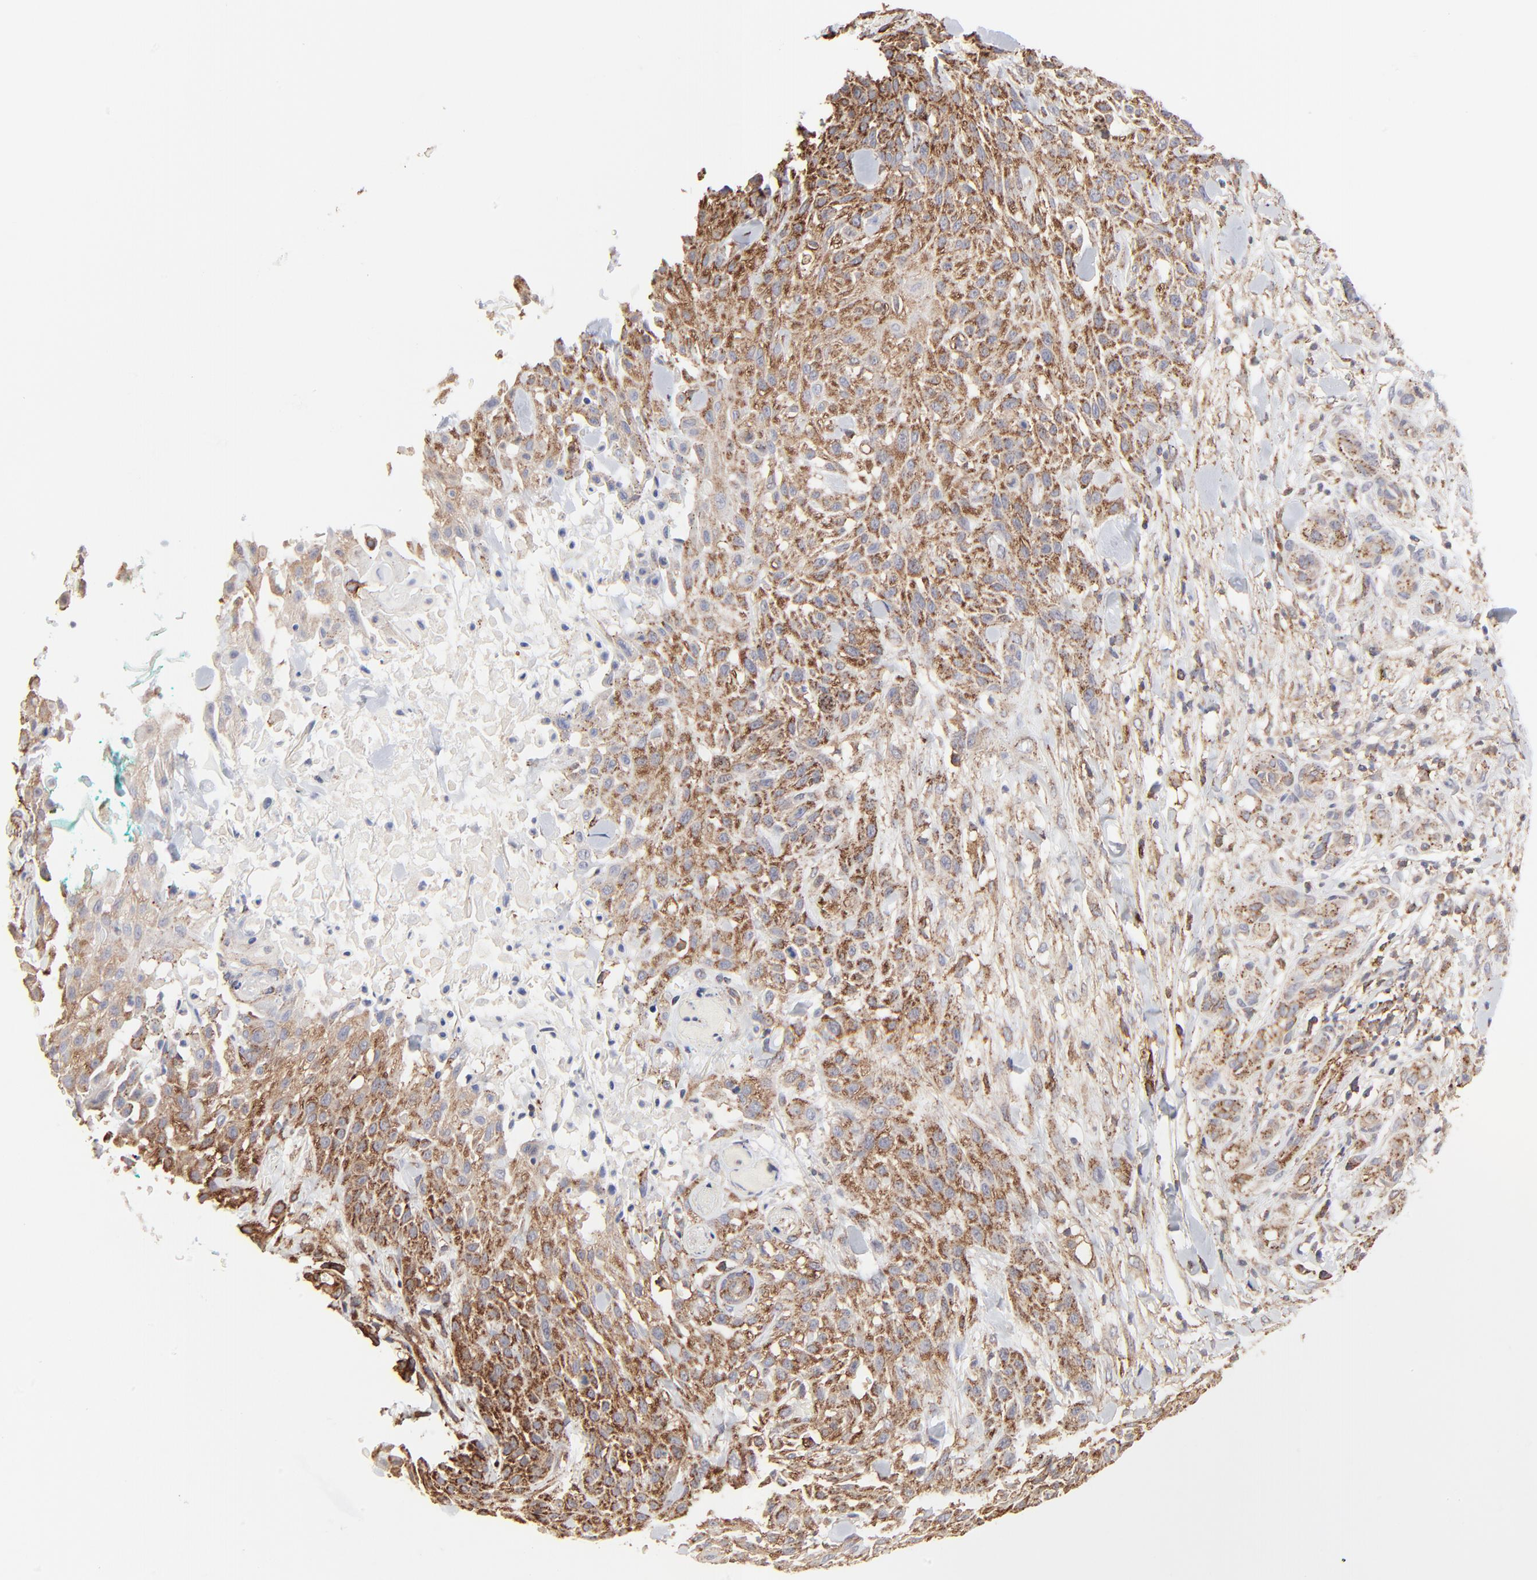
{"staining": {"intensity": "moderate", "quantity": ">75%", "location": "cytoplasmic/membranous"}, "tissue": "skin cancer", "cell_type": "Tumor cells", "image_type": "cancer", "snomed": [{"axis": "morphology", "description": "Squamous cell carcinoma, NOS"}, {"axis": "topography", "description": "Skin"}], "caption": "Brown immunohistochemical staining in human skin cancer exhibits moderate cytoplasmic/membranous expression in approximately >75% of tumor cells. The protein is stained brown, and the nuclei are stained in blue (DAB IHC with brightfield microscopy, high magnification).", "gene": "TRIM22", "patient": {"sex": "female", "age": 42}}